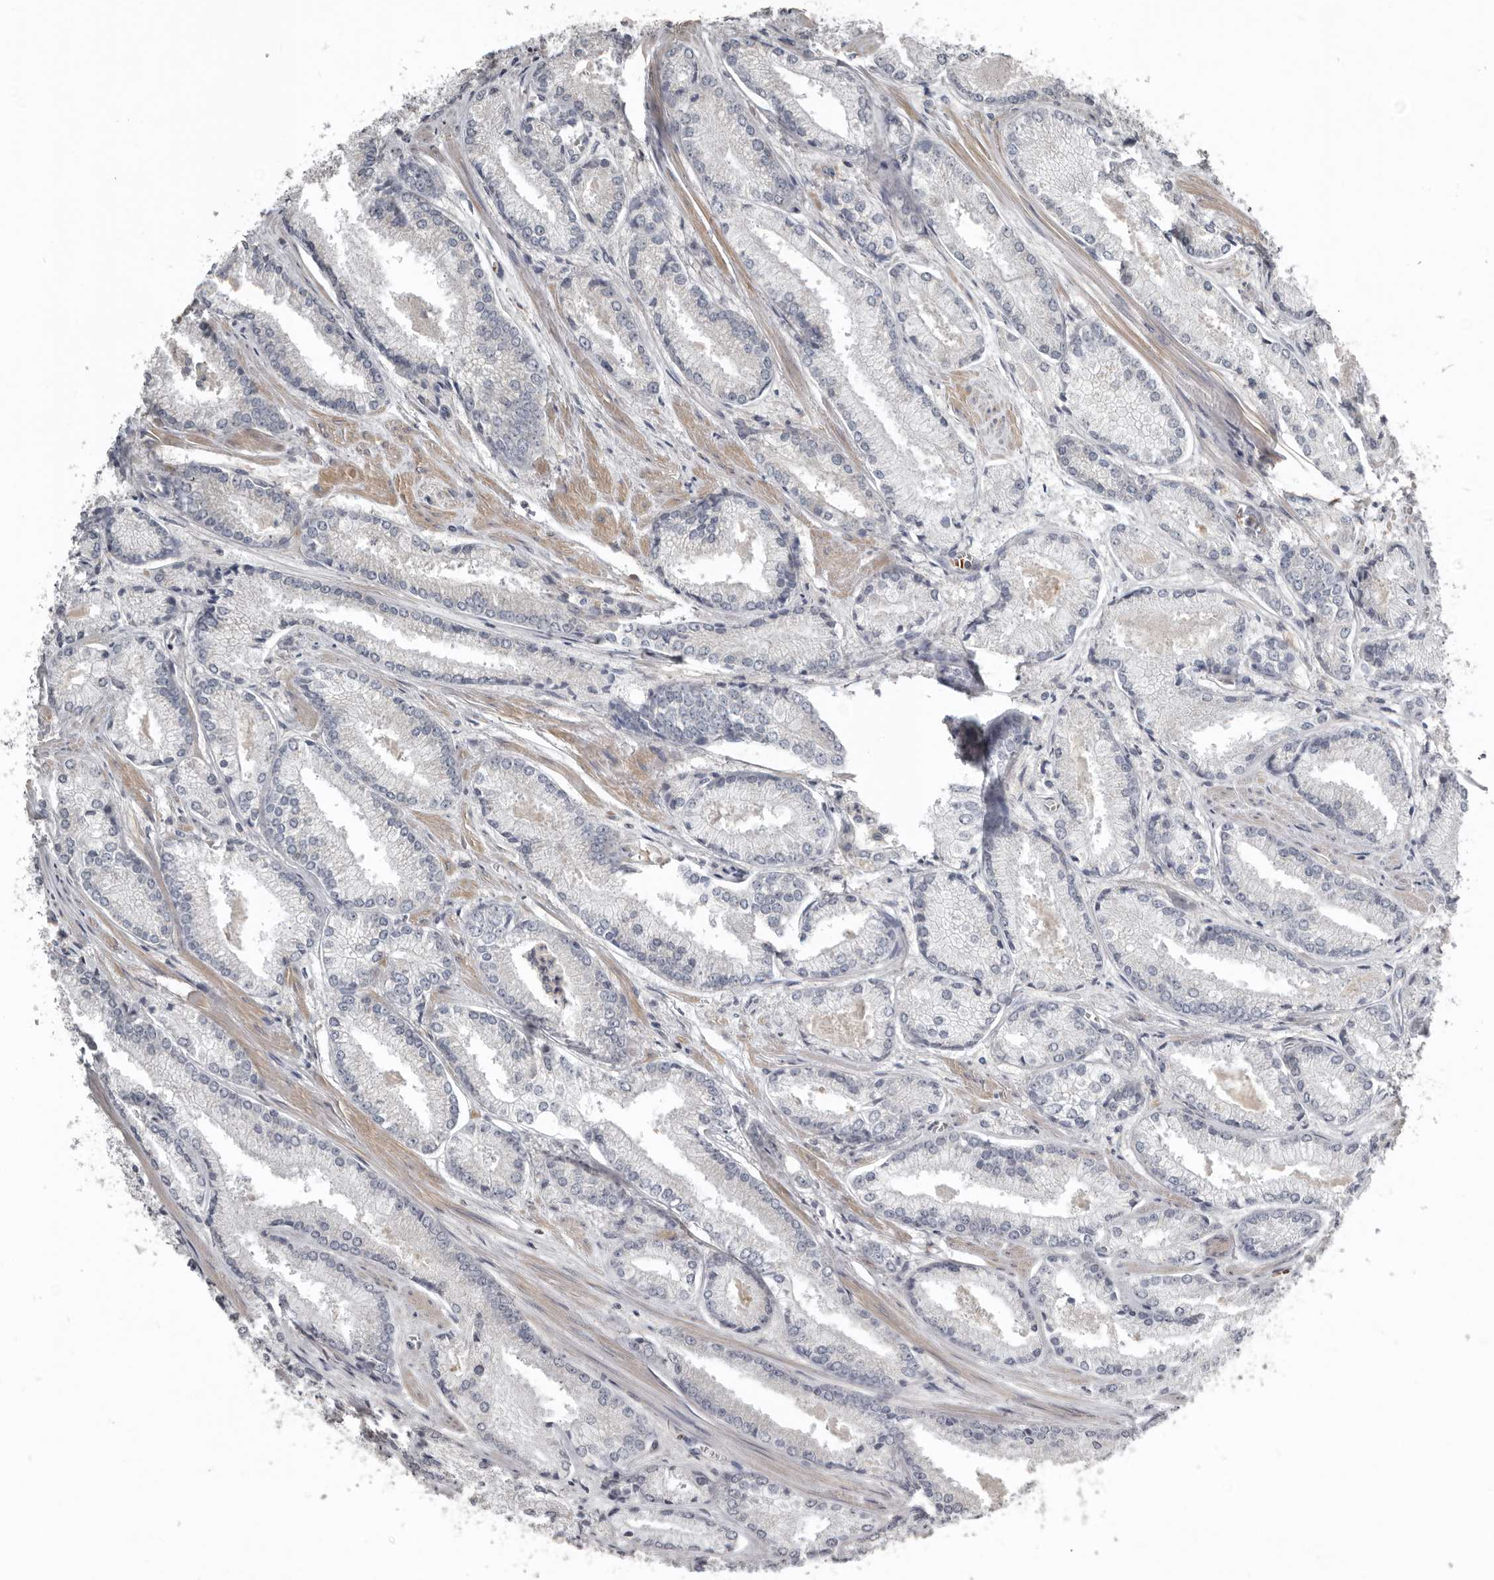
{"staining": {"intensity": "negative", "quantity": "none", "location": "none"}, "tissue": "prostate cancer", "cell_type": "Tumor cells", "image_type": "cancer", "snomed": [{"axis": "morphology", "description": "Adenocarcinoma, Low grade"}, {"axis": "topography", "description": "Prostate"}], "caption": "Tumor cells are negative for brown protein staining in low-grade adenocarcinoma (prostate).", "gene": "FBXO31", "patient": {"sex": "male", "age": 54}}